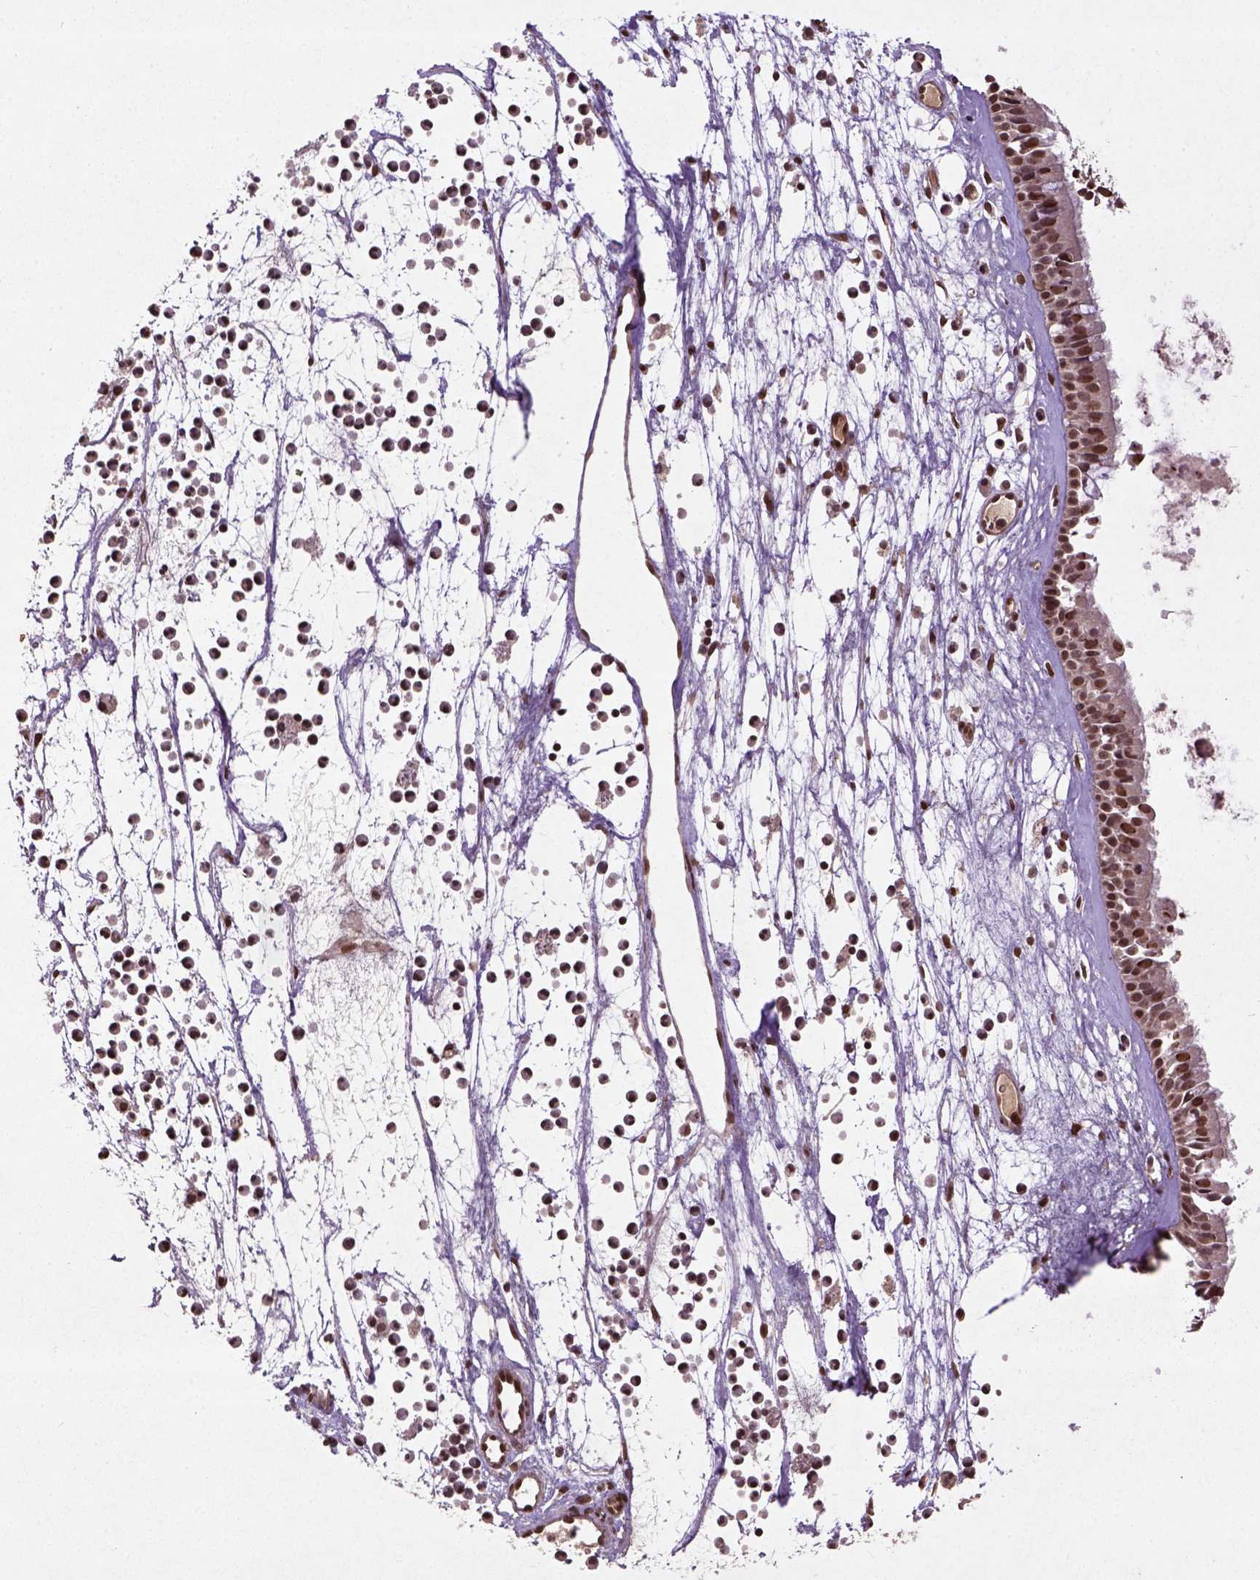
{"staining": {"intensity": "moderate", "quantity": ">75%", "location": "nuclear"}, "tissue": "nasopharynx", "cell_type": "Respiratory epithelial cells", "image_type": "normal", "snomed": [{"axis": "morphology", "description": "Normal tissue, NOS"}, {"axis": "topography", "description": "Nasopharynx"}], "caption": "Nasopharynx stained for a protein (brown) shows moderate nuclear positive positivity in approximately >75% of respiratory epithelial cells.", "gene": "BANF1", "patient": {"sex": "female", "age": 52}}